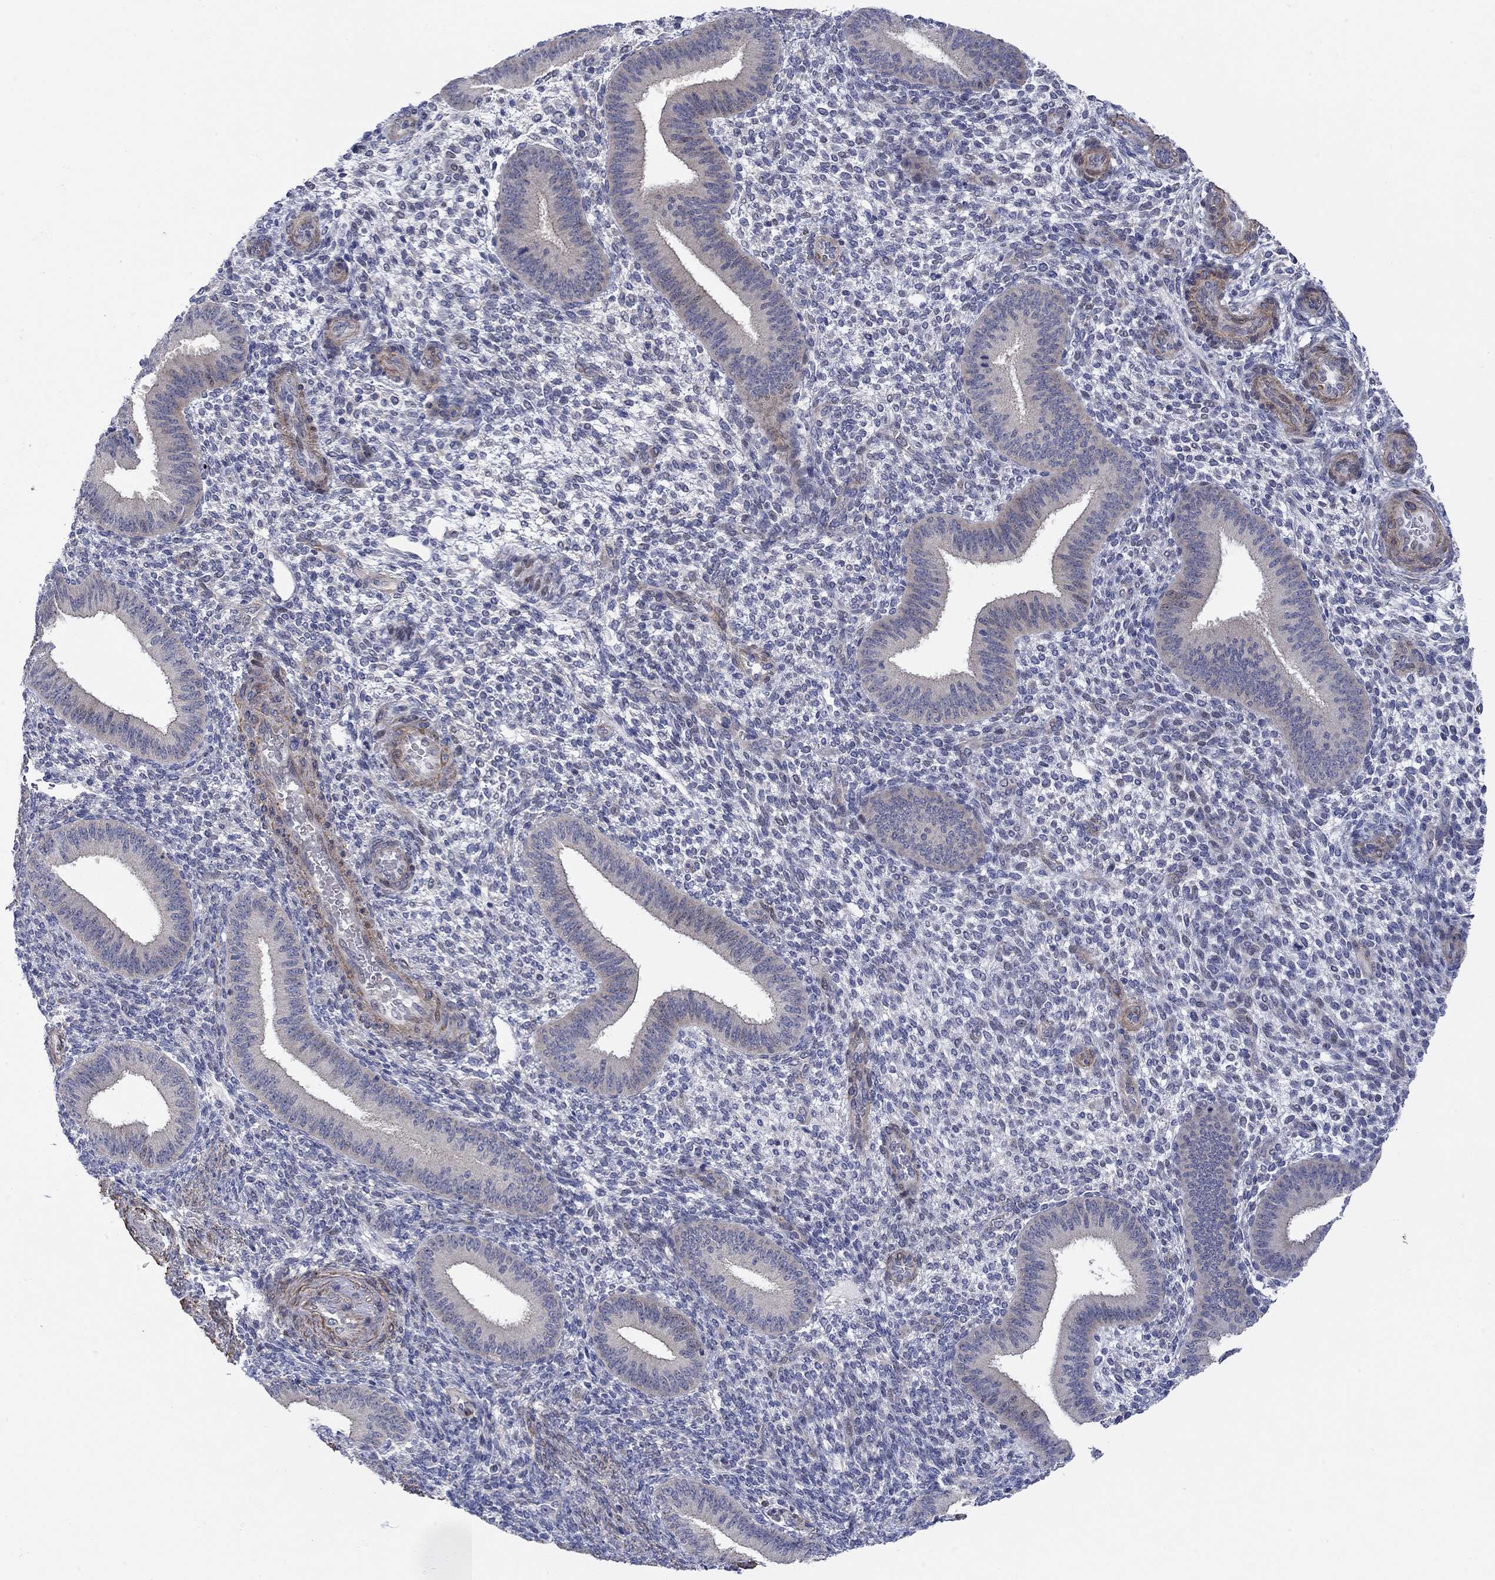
{"staining": {"intensity": "negative", "quantity": "none", "location": "none"}, "tissue": "endometrium", "cell_type": "Cells in endometrial stroma", "image_type": "normal", "snomed": [{"axis": "morphology", "description": "Normal tissue, NOS"}, {"axis": "topography", "description": "Endometrium"}], "caption": "Immunohistochemistry photomicrograph of normal human endometrium stained for a protein (brown), which shows no expression in cells in endometrial stroma. (DAB immunohistochemistry, high magnification).", "gene": "SCN7A", "patient": {"sex": "female", "age": 39}}